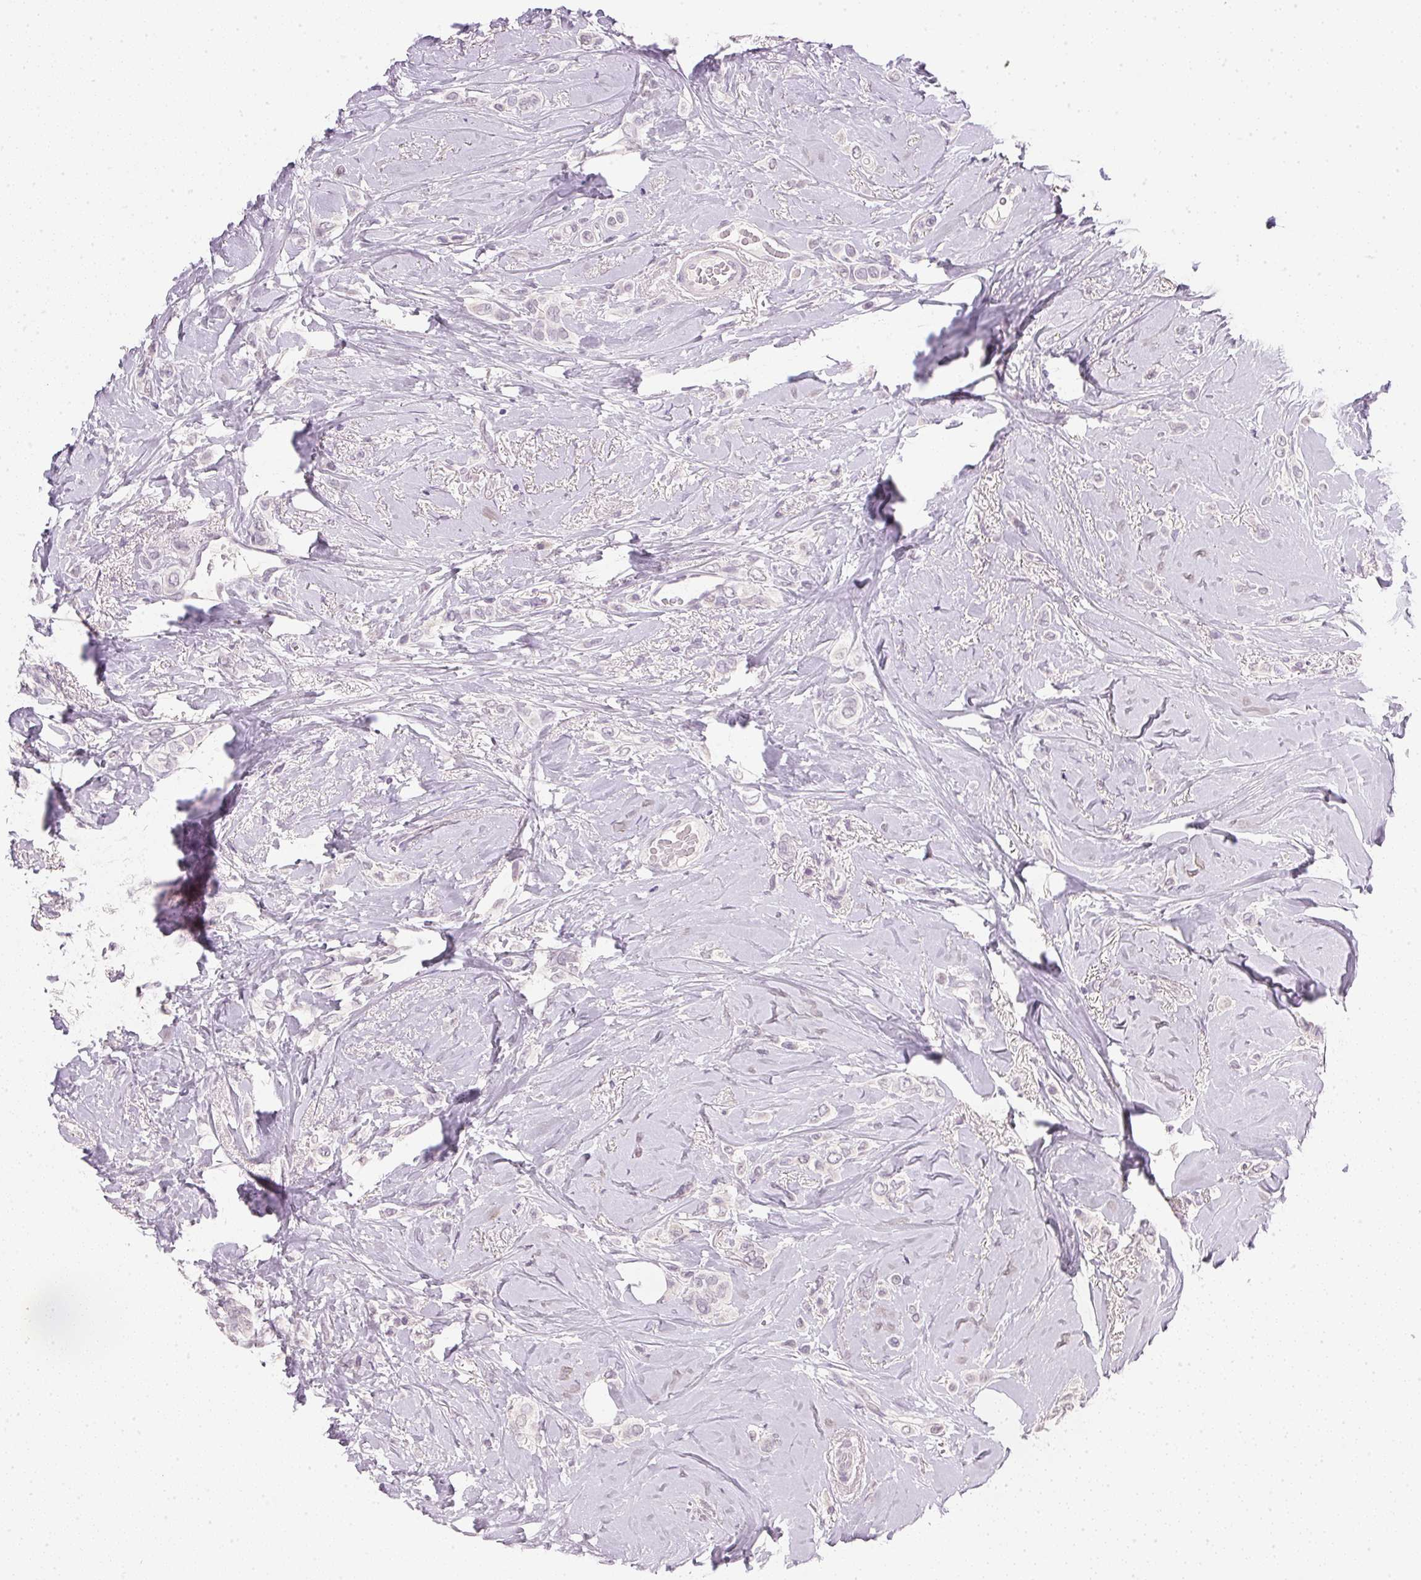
{"staining": {"intensity": "negative", "quantity": "none", "location": "none"}, "tissue": "breast cancer", "cell_type": "Tumor cells", "image_type": "cancer", "snomed": [{"axis": "morphology", "description": "Lobular carcinoma"}, {"axis": "topography", "description": "Breast"}], "caption": "An image of human lobular carcinoma (breast) is negative for staining in tumor cells.", "gene": "IGFBP1", "patient": {"sex": "female", "age": 66}}